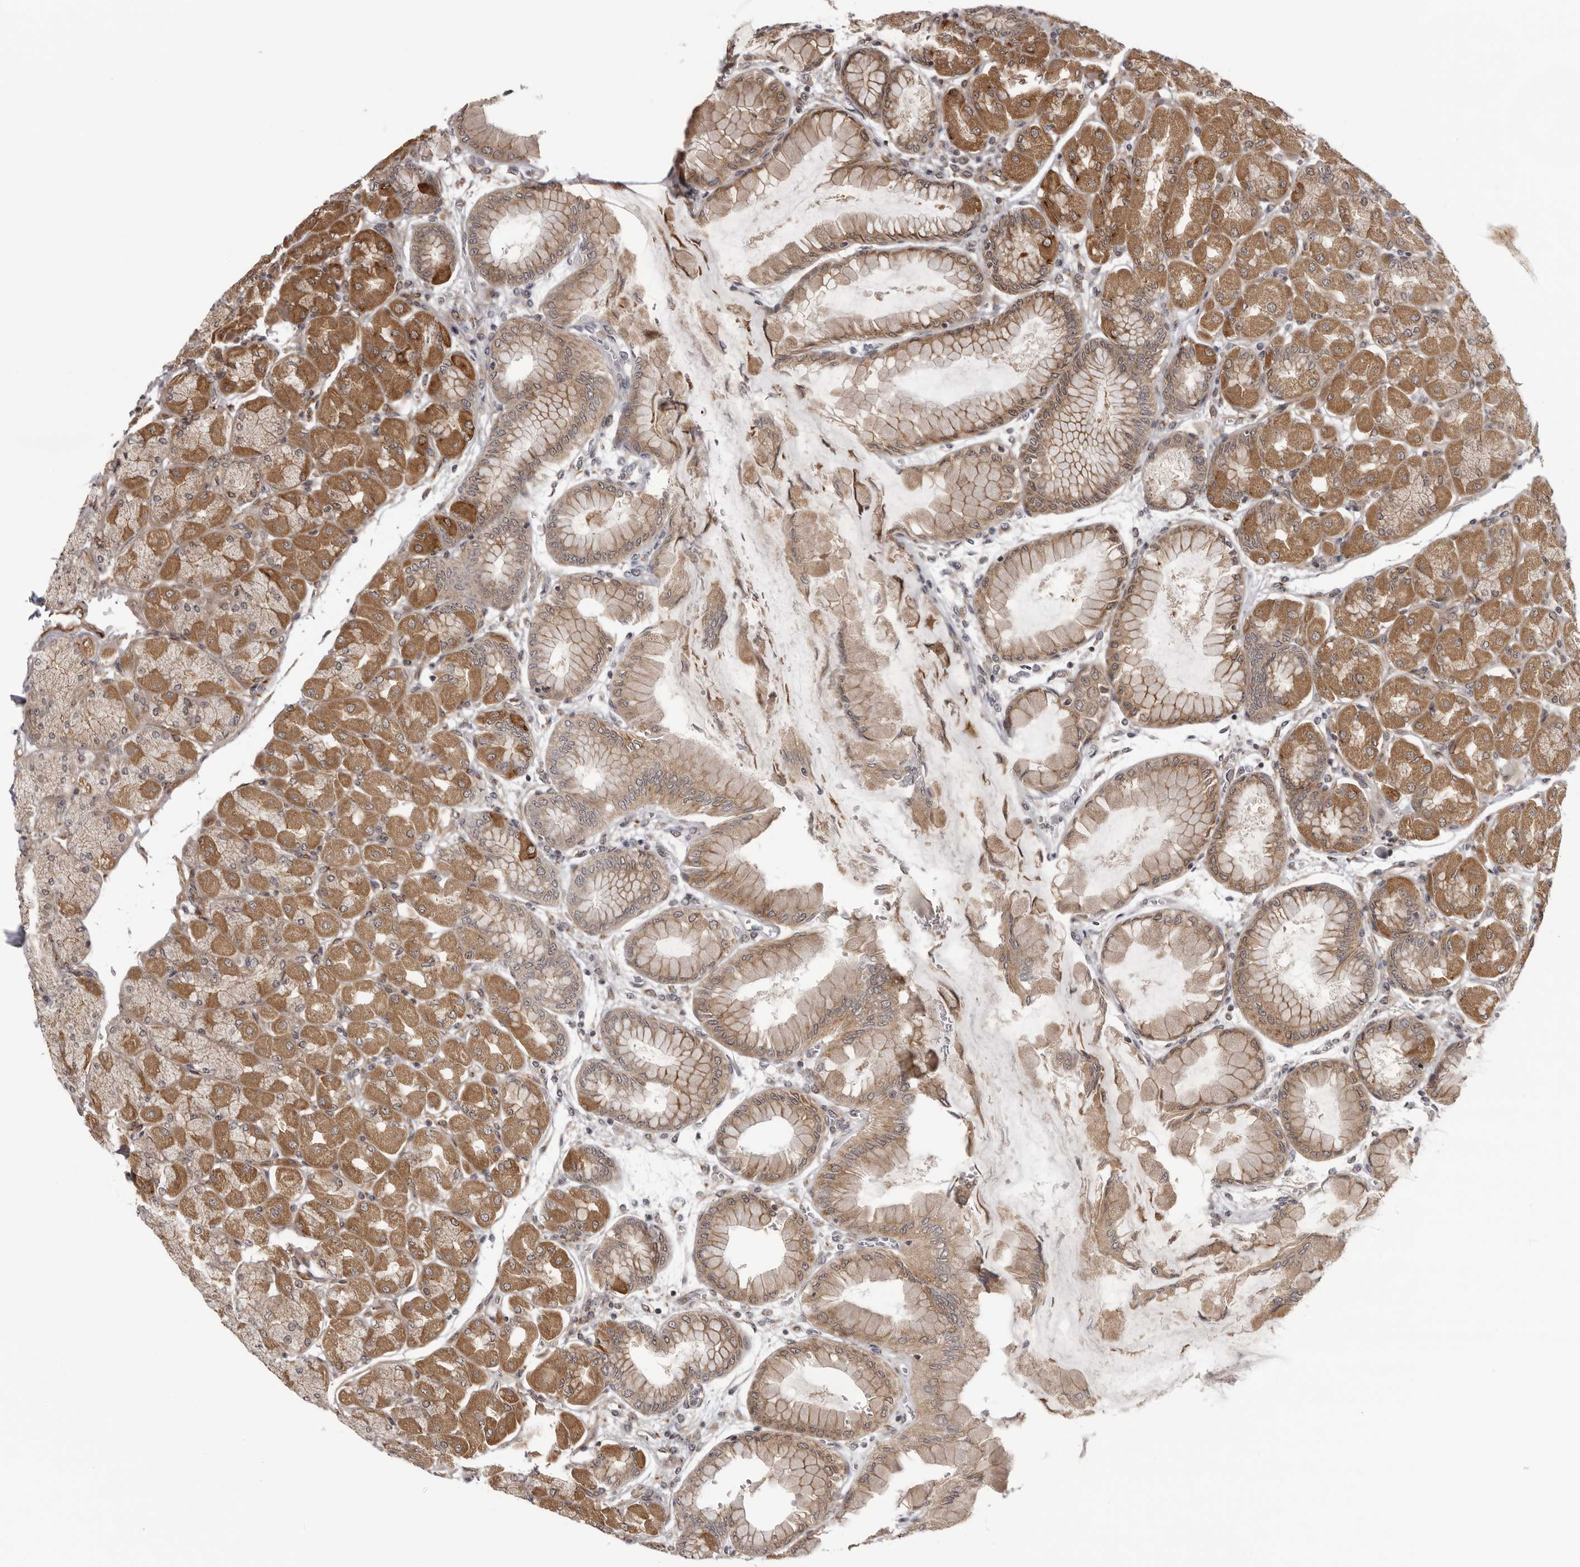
{"staining": {"intensity": "strong", "quantity": ">75%", "location": "cytoplasmic/membranous"}, "tissue": "stomach", "cell_type": "Glandular cells", "image_type": "normal", "snomed": [{"axis": "morphology", "description": "Normal tissue, NOS"}, {"axis": "topography", "description": "Stomach, upper"}], "caption": "Immunohistochemical staining of benign stomach displays strong cytoplasmic/membranous protein expression in approximately >75% of glandular cells.", "gene": "DNAH14", "patient": {"sex": "female", "age": 56}}